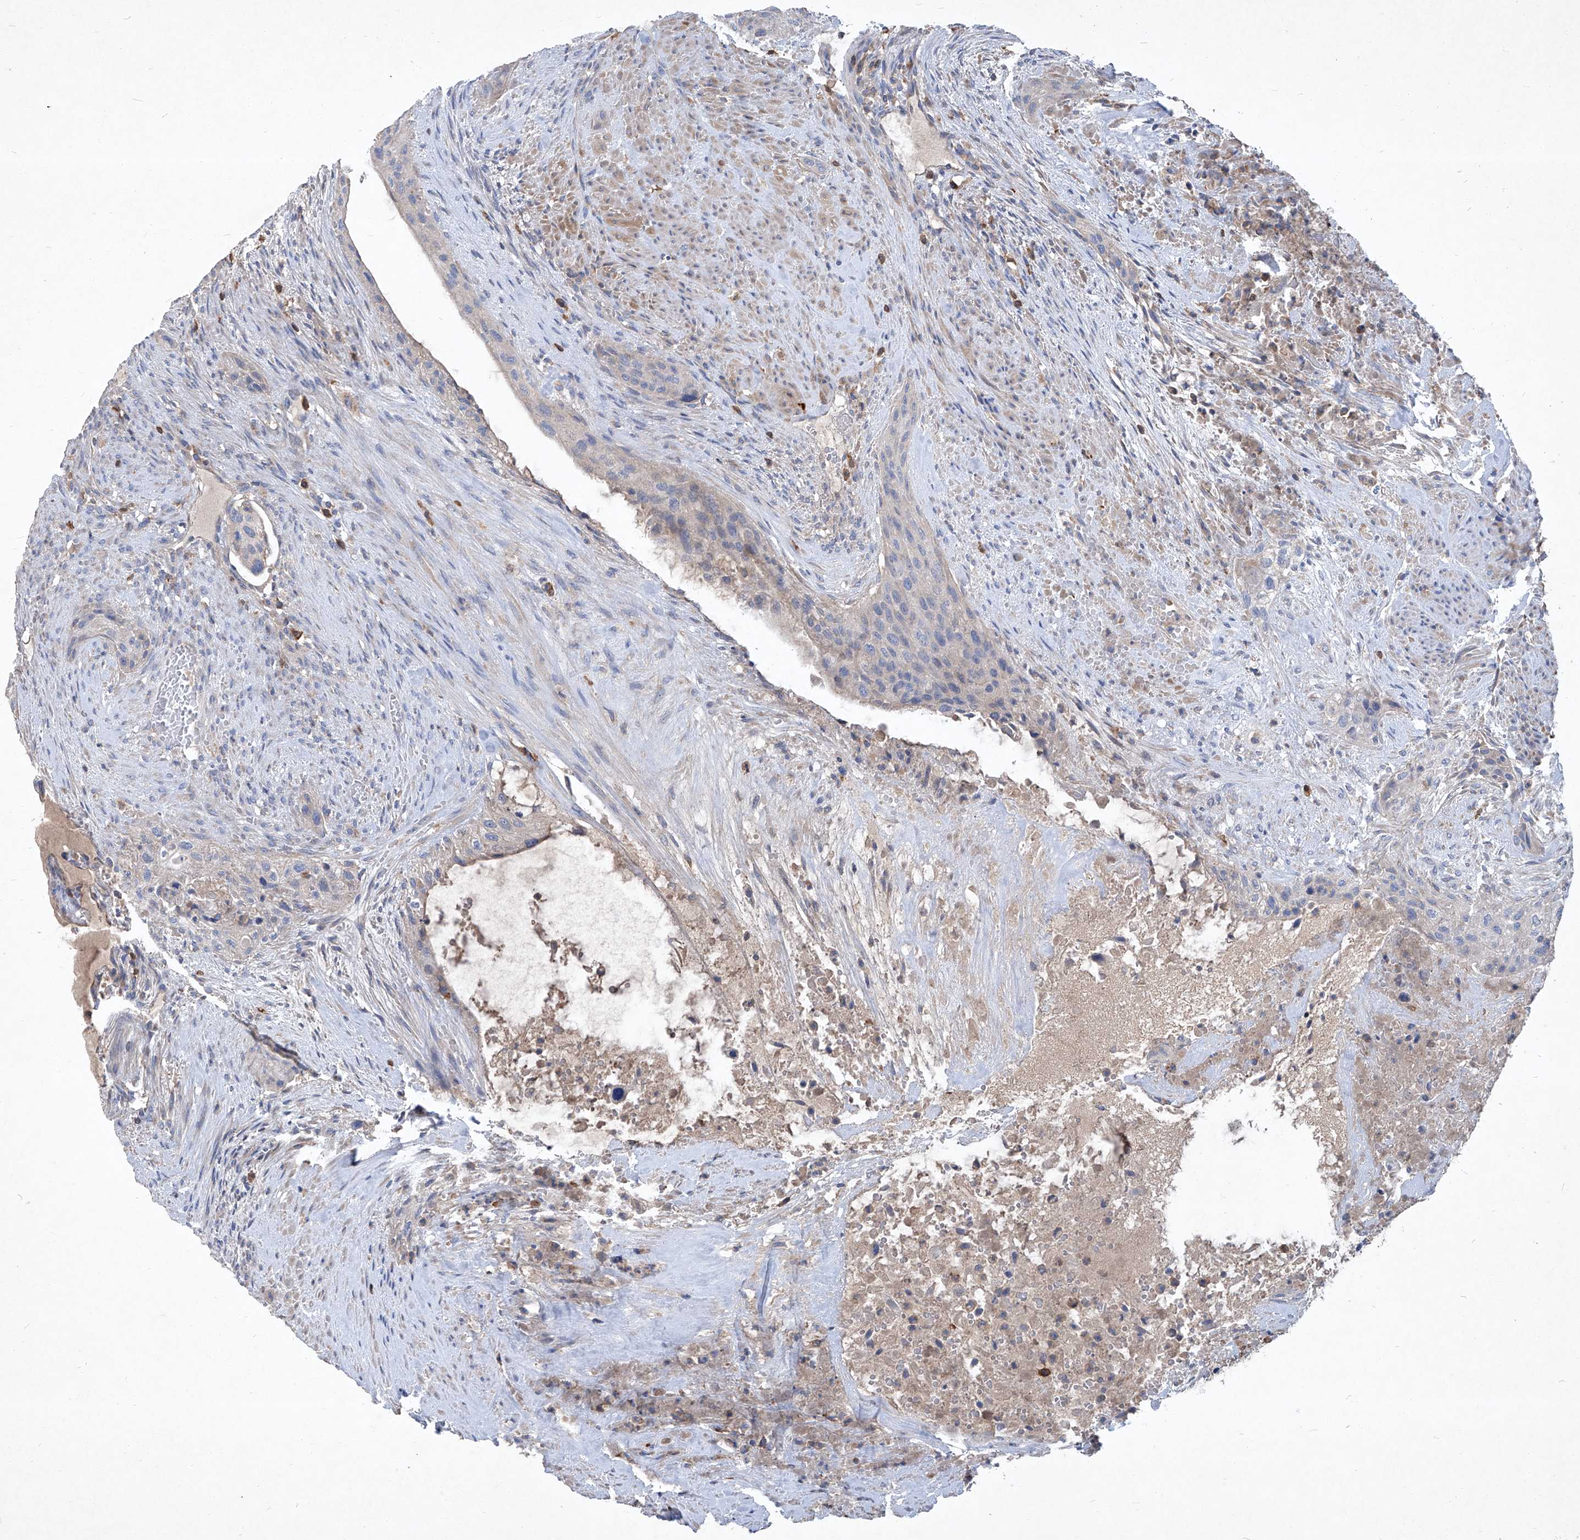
{"staining": {"intensity": "negative", "quantity": "none", "location": "none"}, "tissue": "urothelial cancer", "cell_type": "Tumor cells", "image_type": "cancer", "snomed": [{"axis": "morphology", "description": "Urothelial carcinoma, High grade"}, {"axis": "topography", "description": "Urinary bladder"}], "caption": "Immunohistochemistry of human urothelial cancer reveals no staining in tumor cells. (IHC, brightfield microscopy, high magnification).", "gene": "EPHA8", "patient": {"sex": "male", "age": 35}}